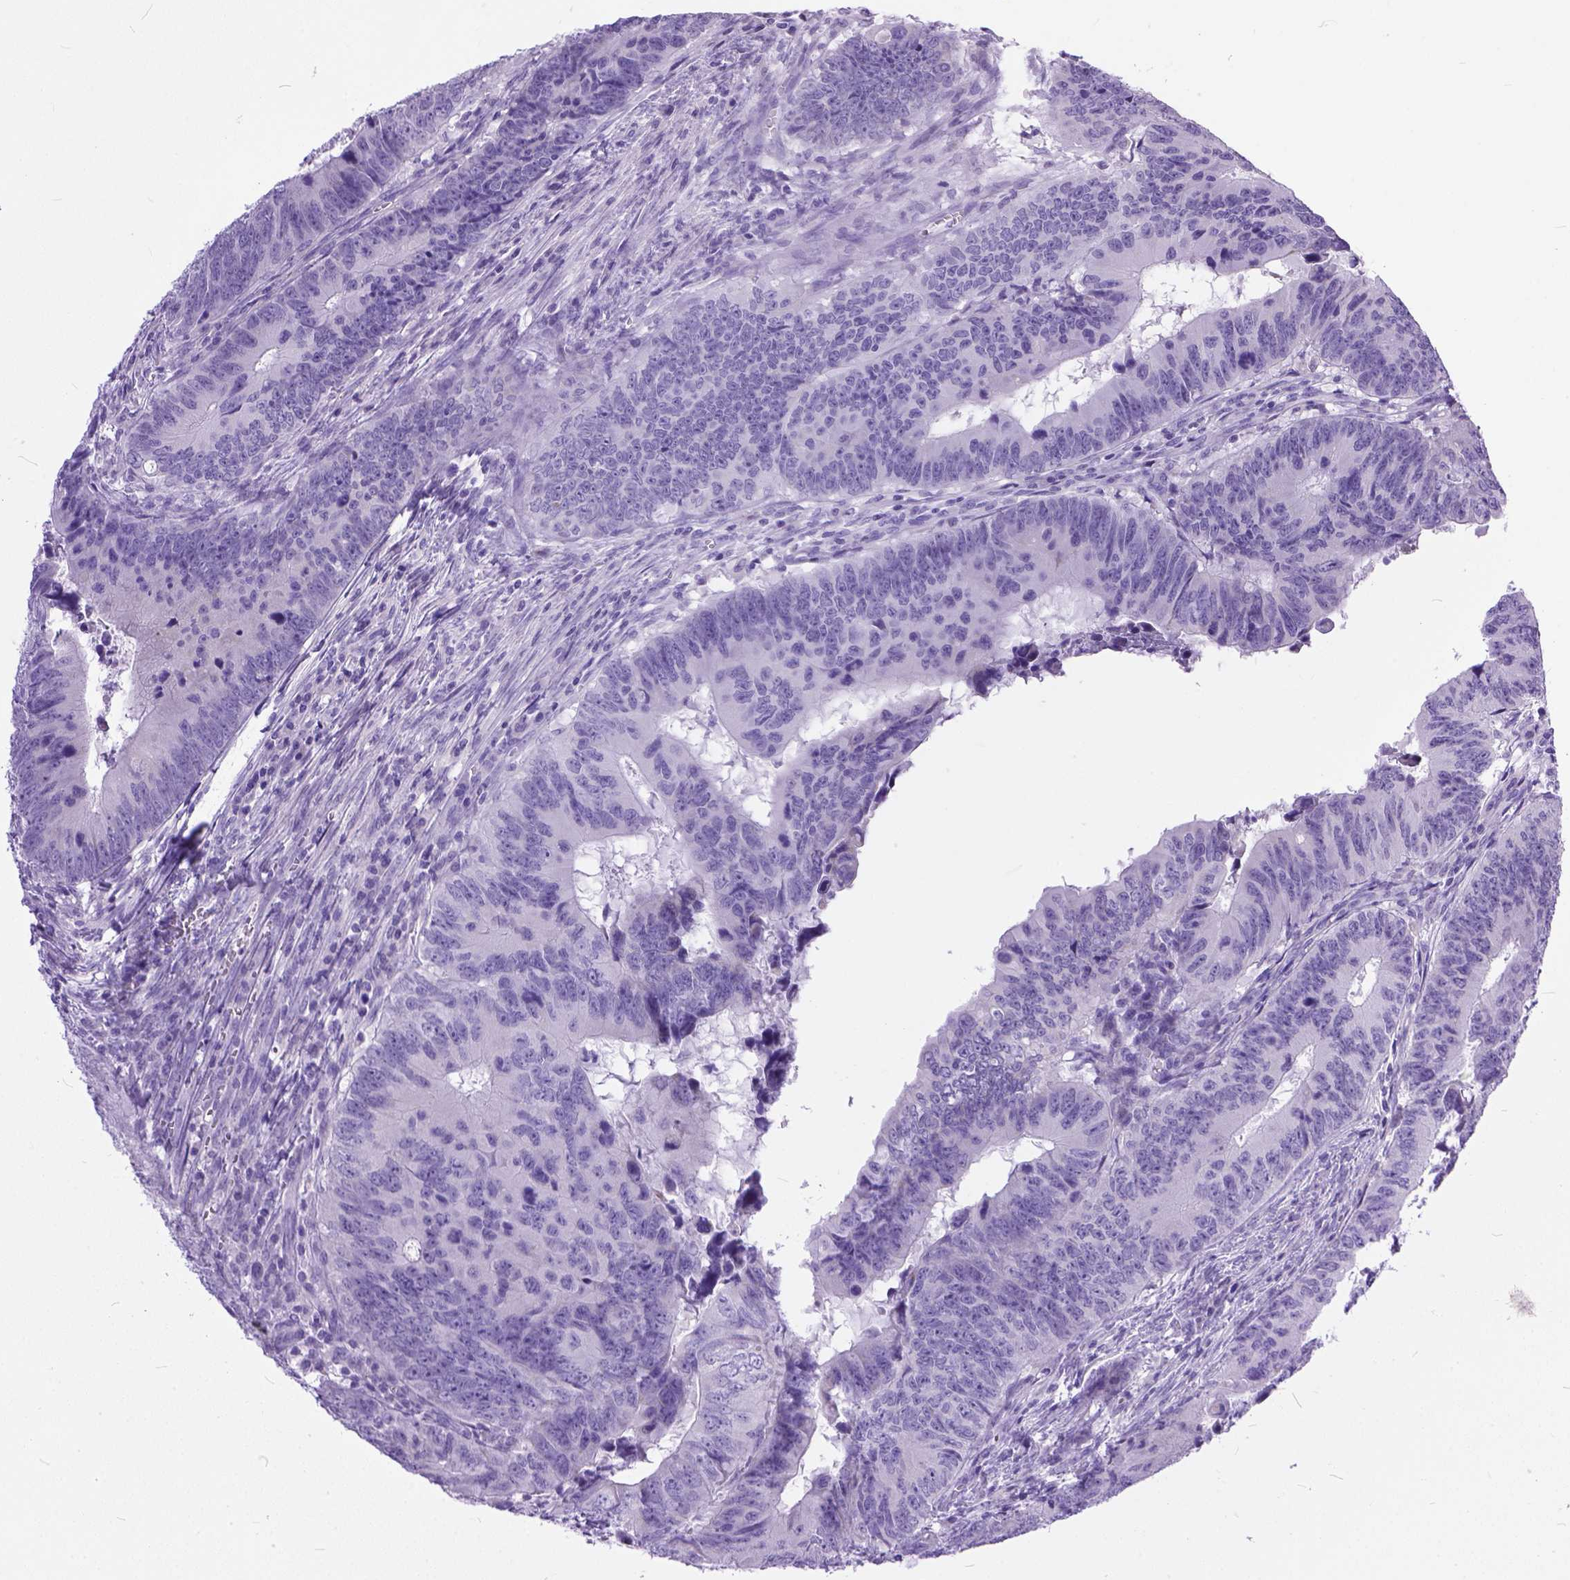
{"staining": {"intensity": "negative", "quantity": "none", "location": "none"}, "tissue": "colorectal cancer", "cell_type": "Tumor cells", "image_type": "cancer", "snomed": [{"axis": "morphology", "description": "Adenocarcinoma, NOS"}, {"axis": "topography", "description": "Colon"}], "caption": "There is no significant staining in tumor cells of colorectal cancer.", "gene": "PLK5", "patient": {"sex": "female", "age": 82}}